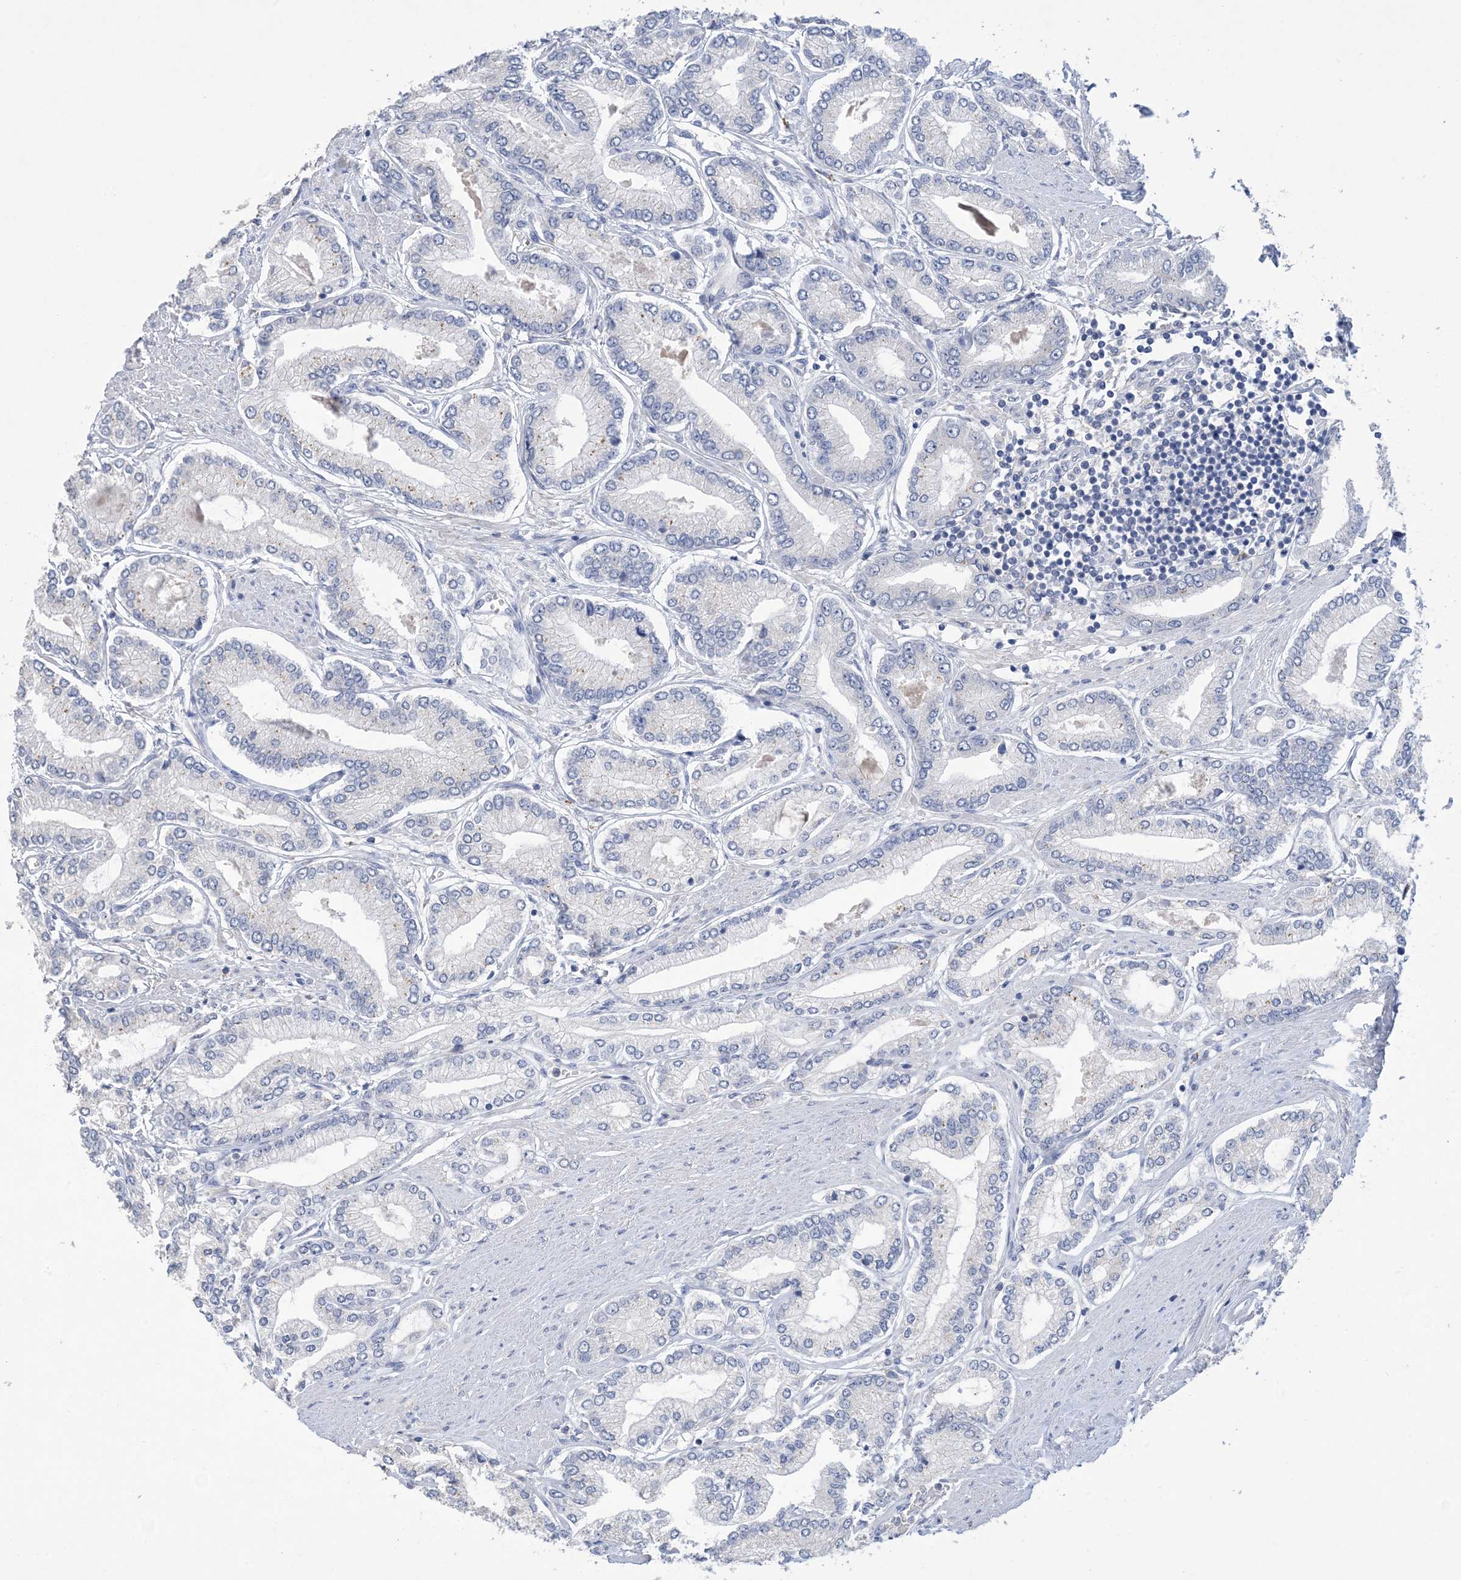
{"staining": {"intensity": "negative", "quantity": "none", "location": "none"}, "tissue": "prostate cancer", "cell_type": "Tumor cells", "image_type": "cancer", "snomed": [{"axis": "morphology", "description": "Adenocarcinoma, Low grade"}, {"axis": "topography", "description": "Prostate"}], "caption": "High power microscopy micrograph of an immunohistochemistry image of prostate cancer, revealing no significant expression in tumor cells.", "gene": "DSC3", "patient": {"sex": "male", "age": 63}}